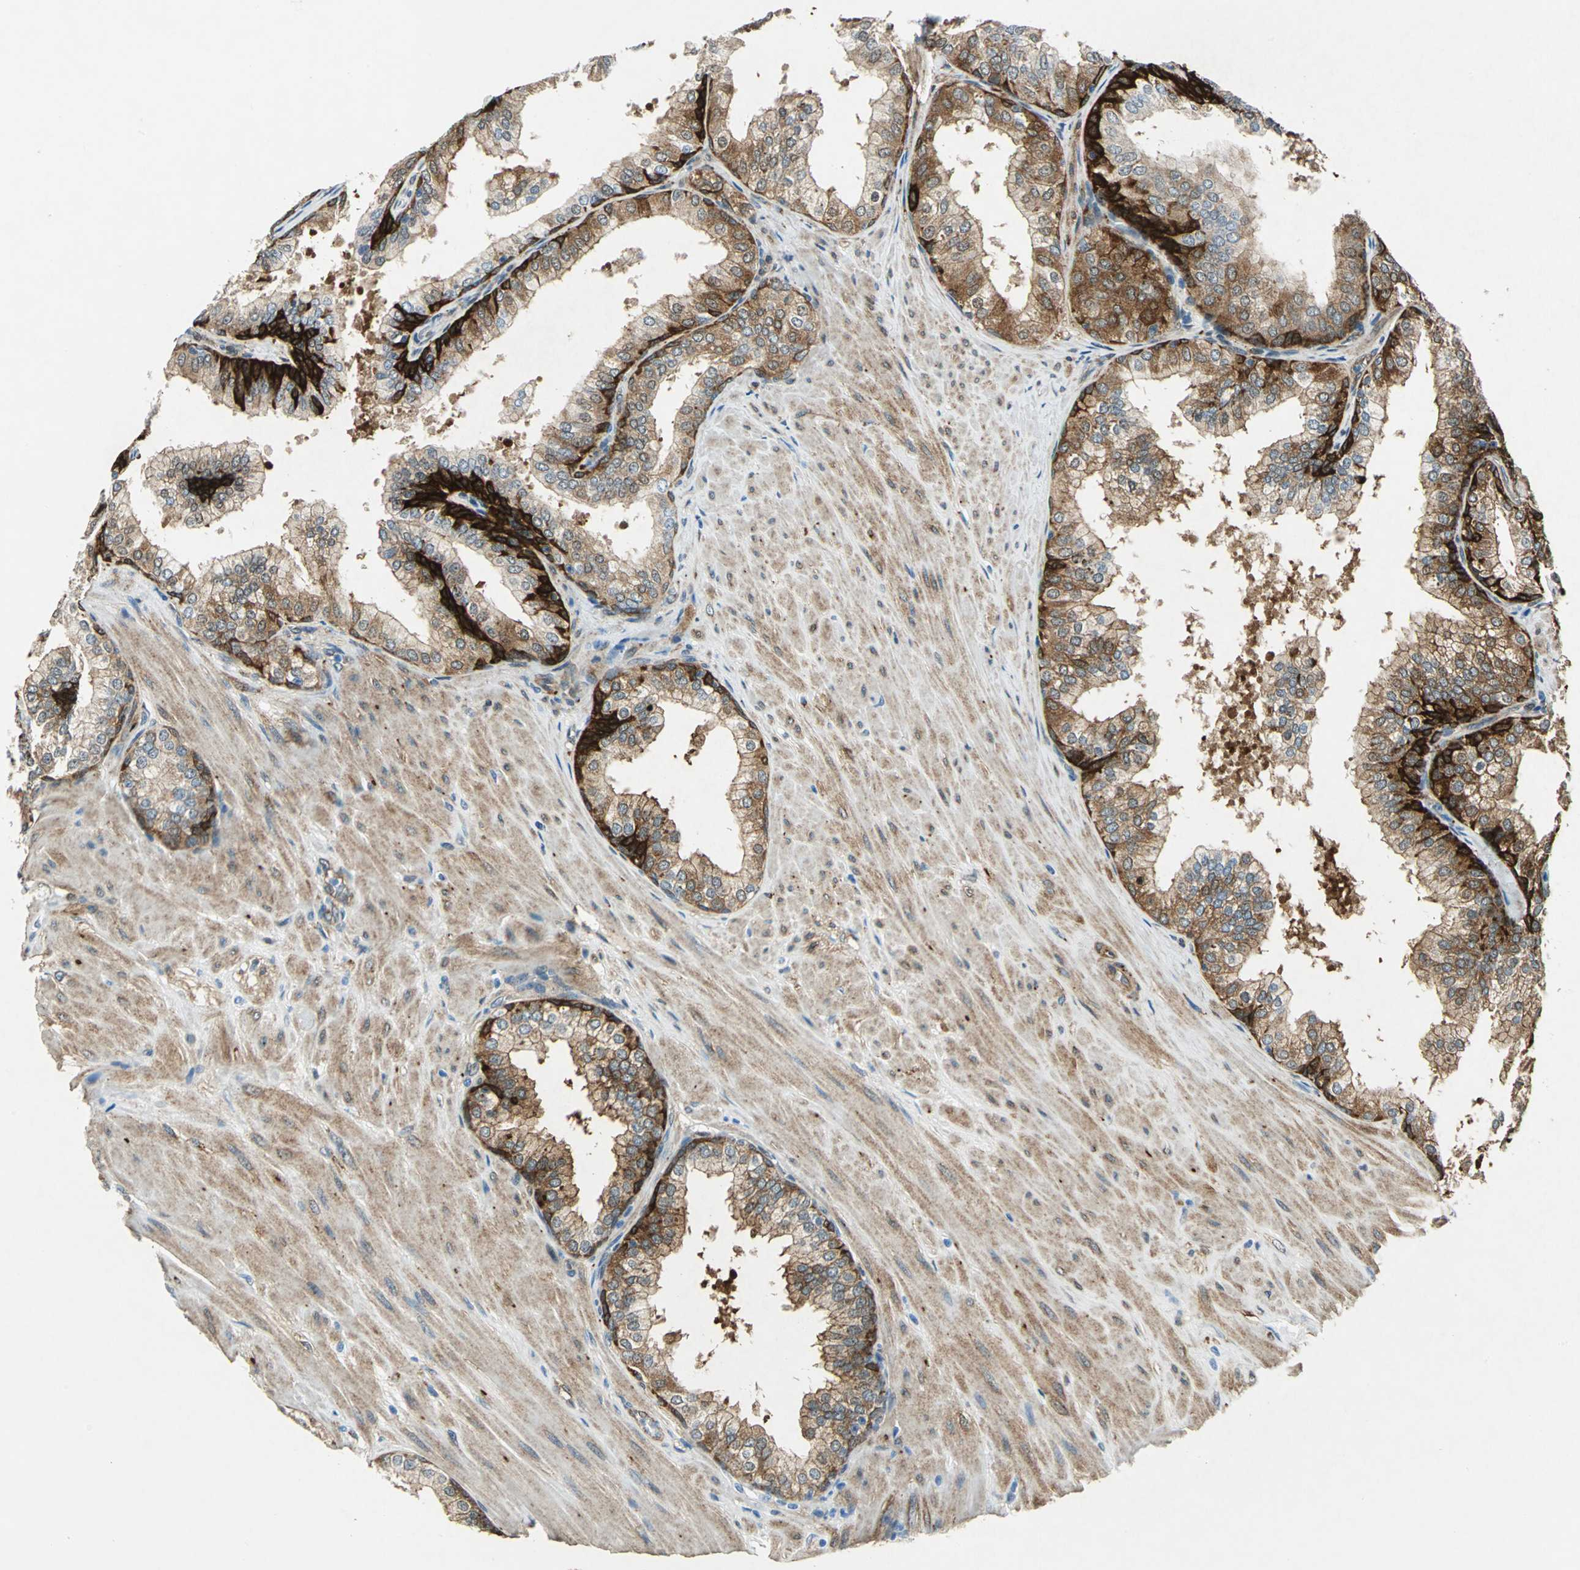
{"staining": {"intensity": "moderate", "quantity": "25%-75%", "location": "cytoplasmic/membranous"}, "tissue": "prostate", "cell_type": "Glandular cells", "image_type": "normal", "snomed": [{"axis": "morphology", "description": "Normal tissue, NOS"}, {"axis": "topography", "description": "Prostate"}], "caption": "Human prostate stained for a protein (brown) demonstrates moderate cytoplasmic/membranous positive expression in approximately 25%-75% of glandular cells.", "gene": "HSPB1", "patient": {"sex": "male", "age": 60}}